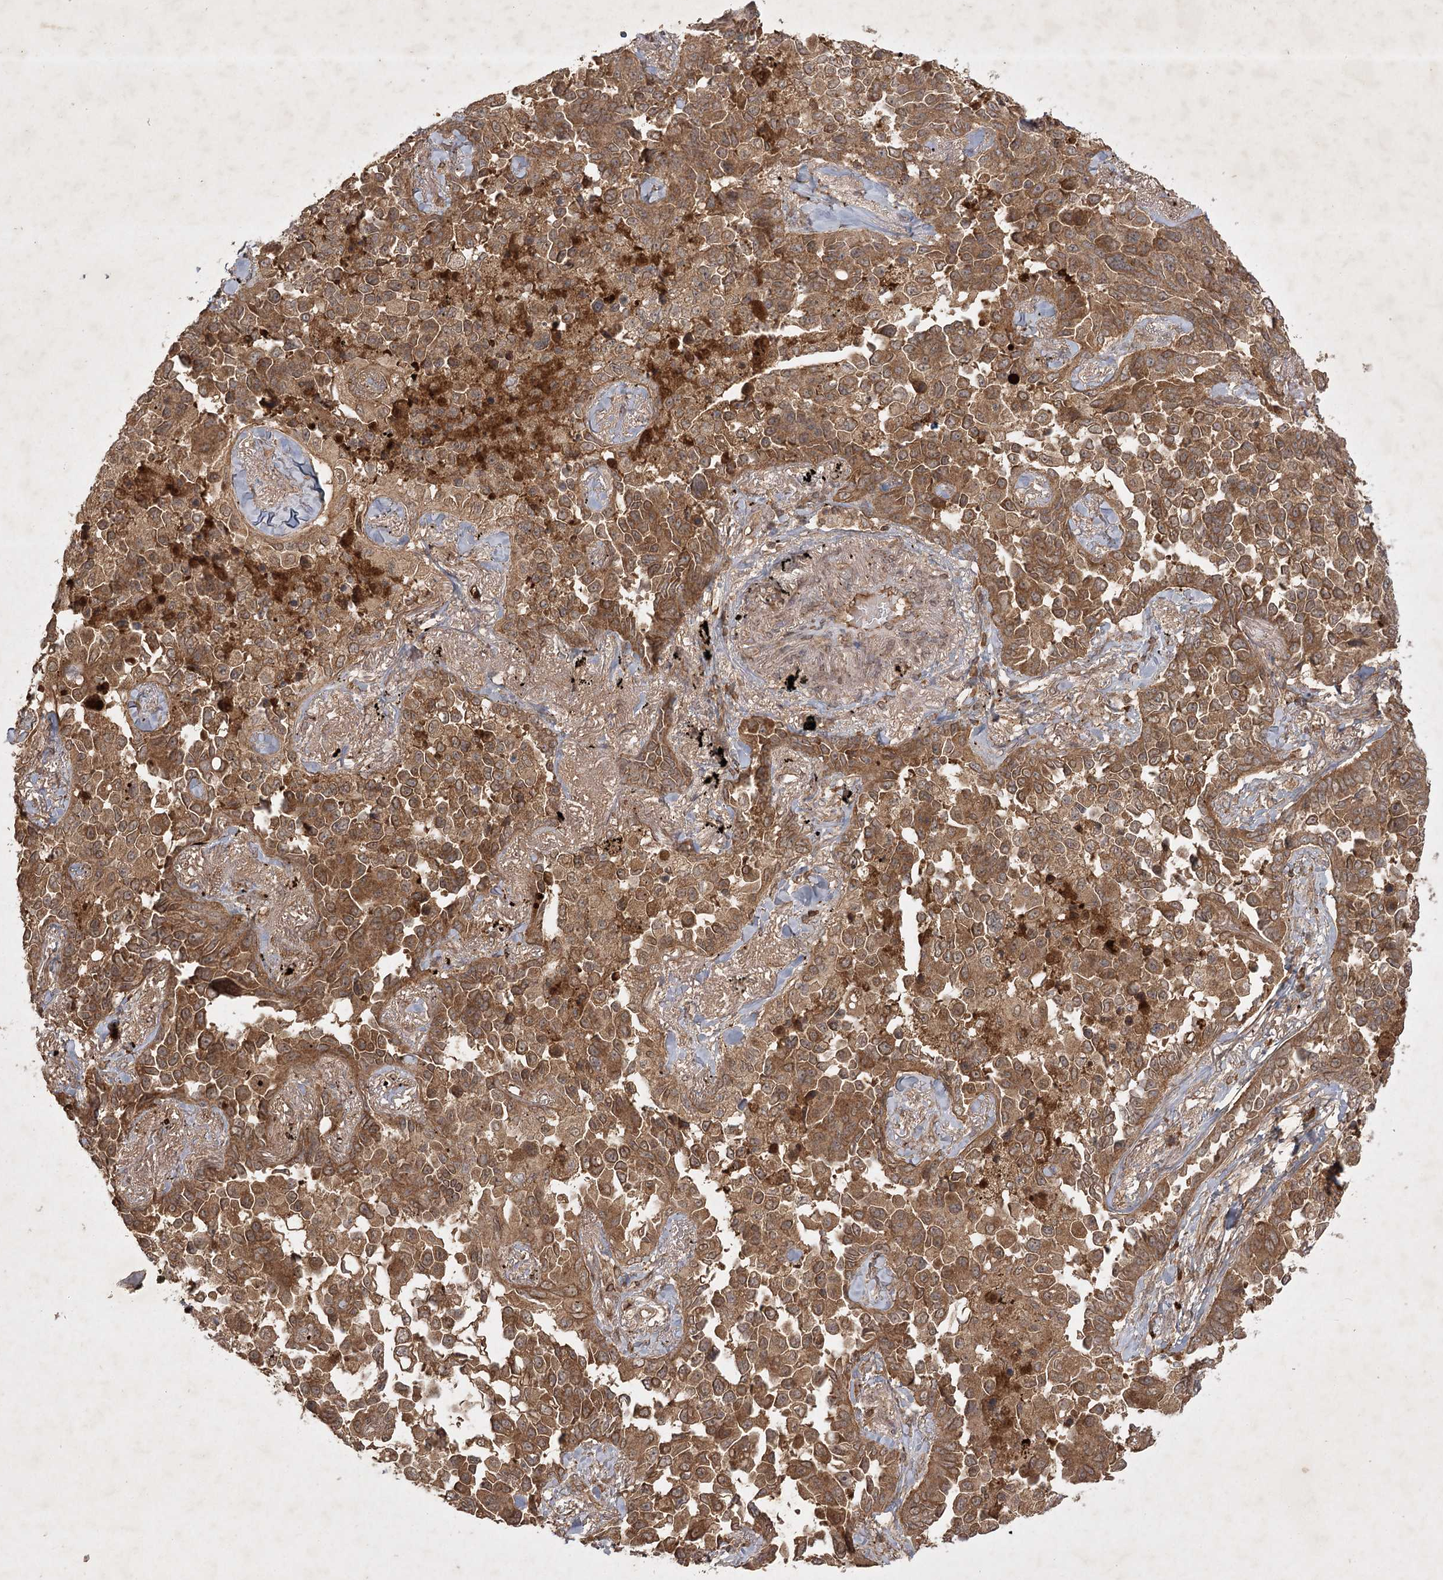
{"staining": {"intensity": "moderate", "quantity": ">75%", "location": "cytoplasmic/membranous"}, "tissue": "lung cancer", "cell_type": "Tumor cells", "image_type": "cancer", "snomed": [{"axis": "morphology", "description": "Adenocarcinoma, NOS"}, {"axis": "topography", "description": "Lung"}], "caption": "Brown immunohistochemical staining in human lung cancer (adenocarcinoma) demonstrates moderate cytoplasmic/membranous expression in approximately >75% of tumor cells.", "gene": "ARL13A", "patient": {"sex": "female", "age": 67}}